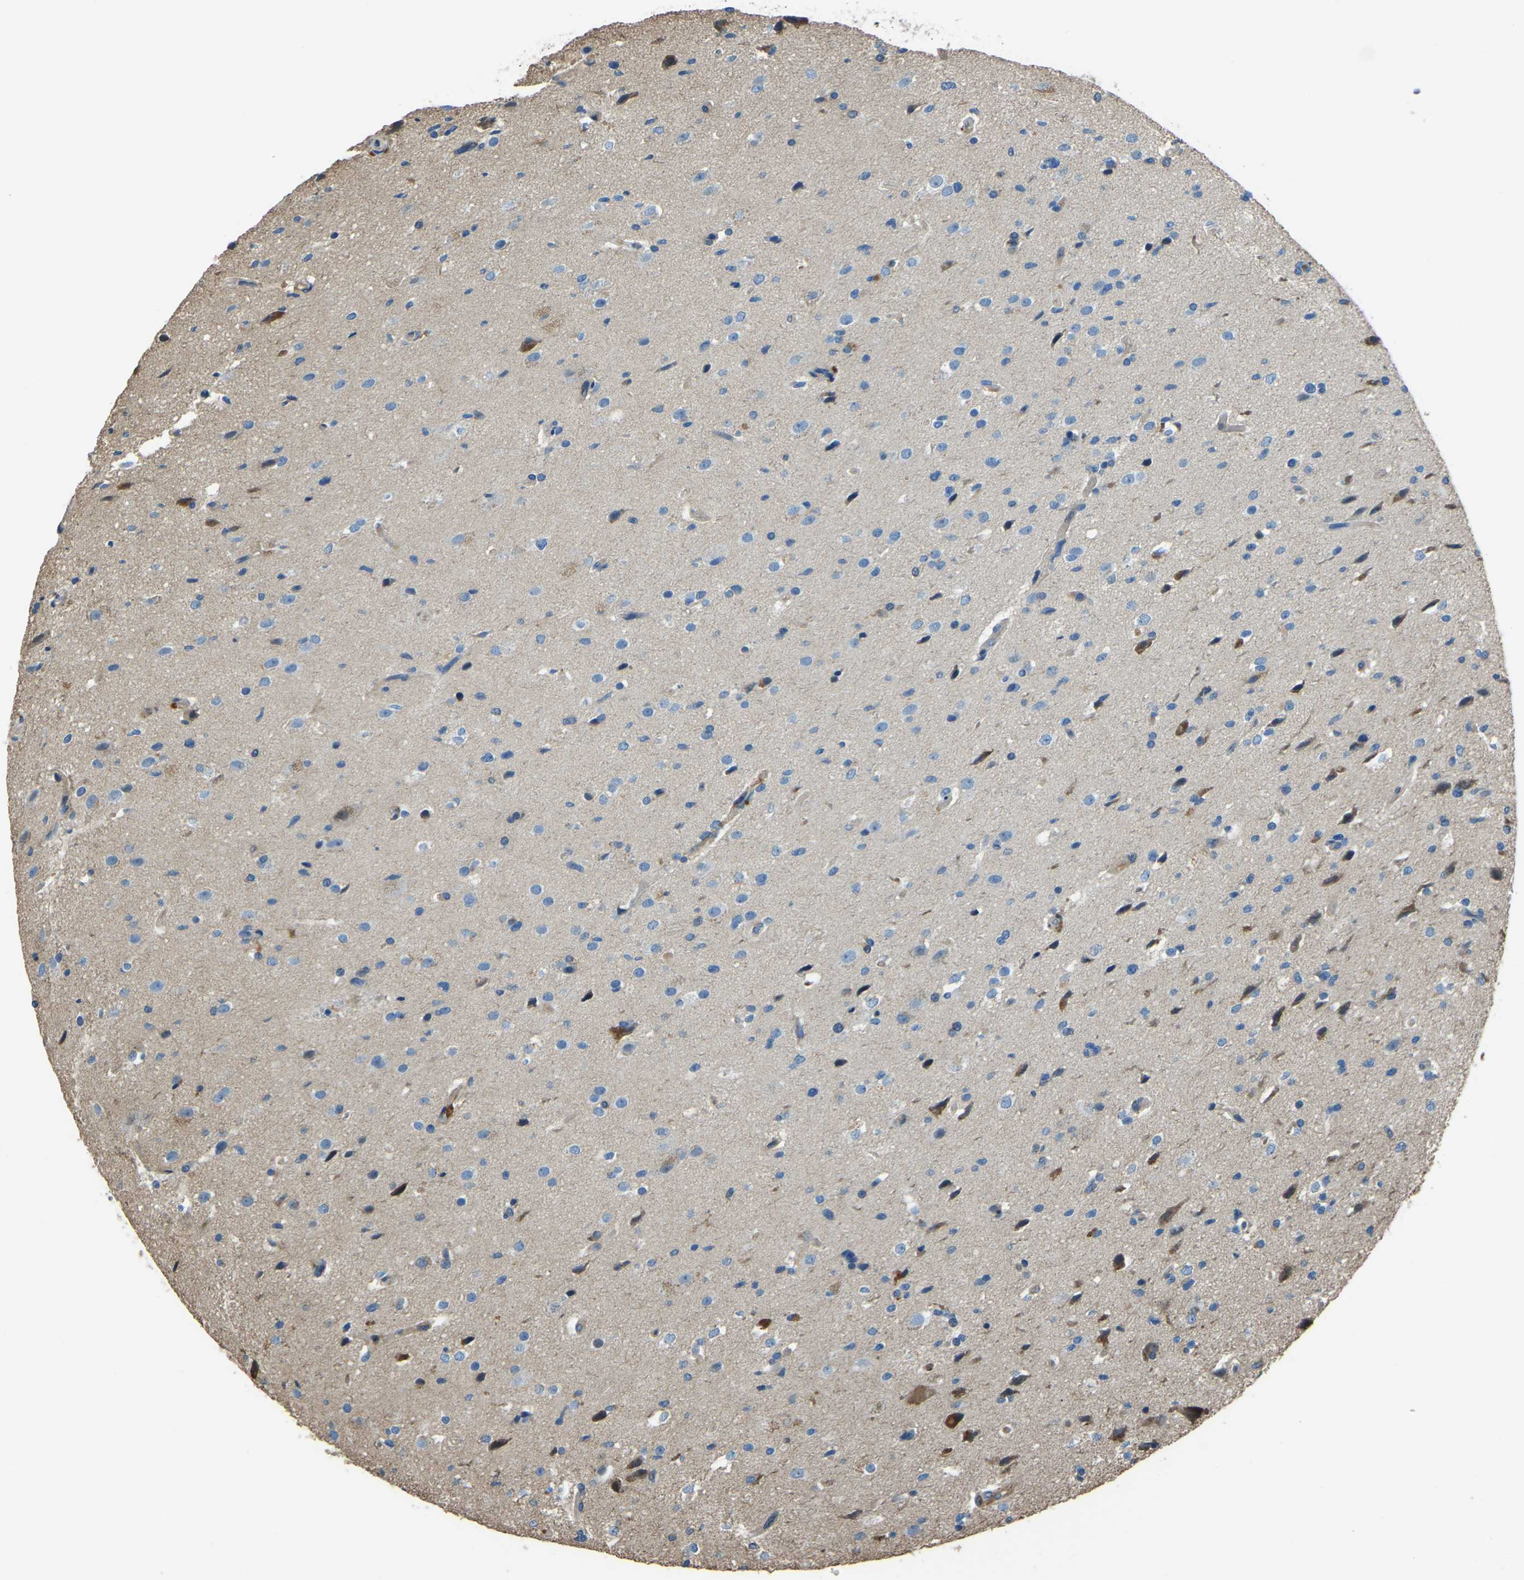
{"staining": {"intensity": "moderate", "quantity": "25%-75%", "location": "cytoplasmic/membranous"}, "tissue": "glioma", "cell_type": "Tumor cells", "image_type": "cancer", "snomed": [{"axis": "morphology", "description": "Glioma, malignant, High grade"}, {"axis": "topography", "description": "Brain"}], "caption": "A photomicrograph showing moderate cytoplasmic/membranous staining in approximately 25%-75% of tumor cells in malignant glioma (high-grade), as visualized by brown immunohistochemical staining.", "gene": "COL3A1", "patient": {"sex": "male", "age": 33}}